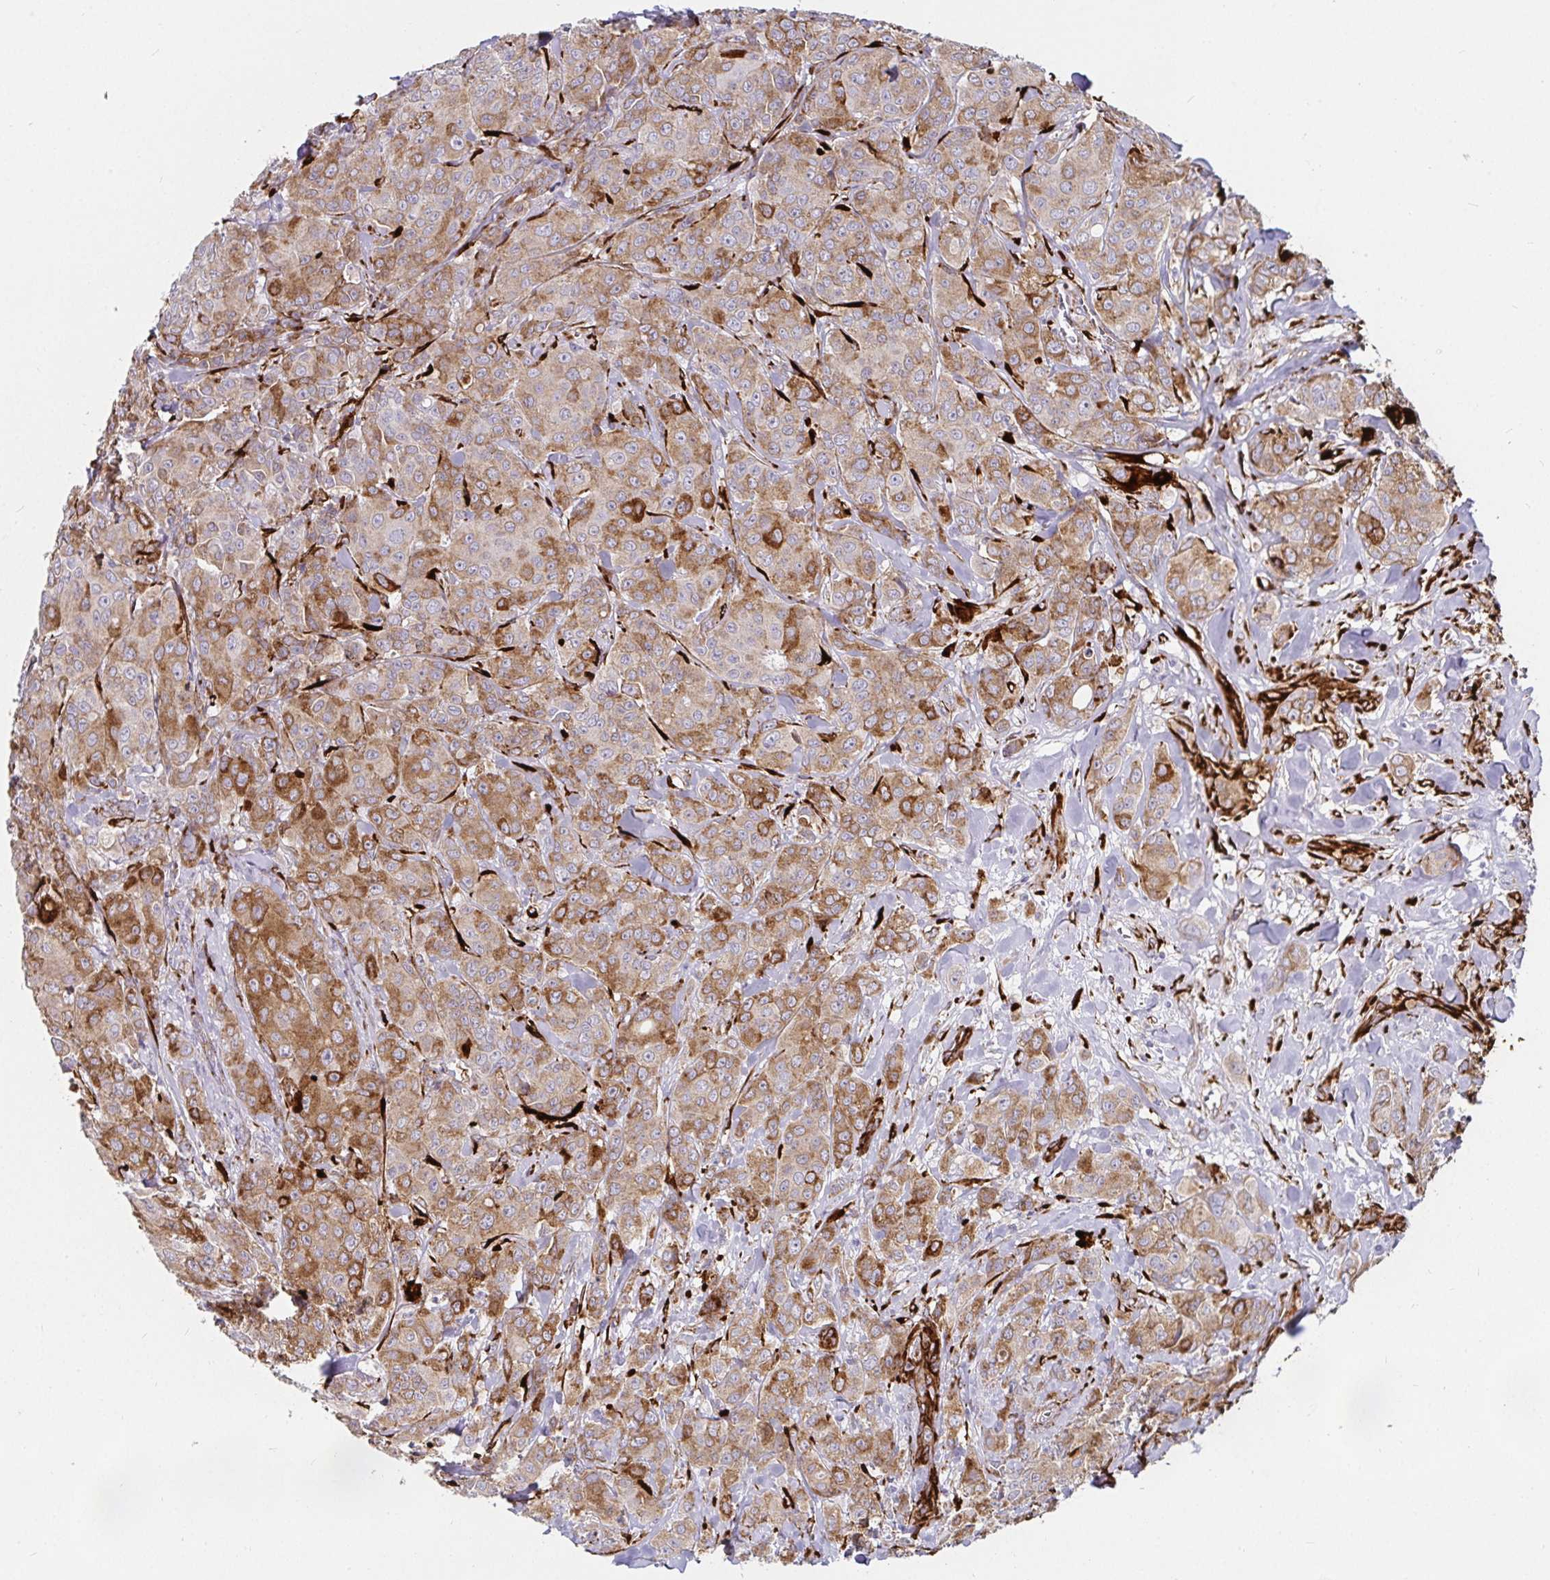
{"staining": {"intensity": "moderate", "quantity": ">75%", "location": "cytoplasmic/membranous"}, "tissue": "breast cancer", "cell_type": "Tumor cells", "image_type": "cancer", "snomed": [{"axis": "morphology", "description": "Normal tissue, NOS"}, {"axis": "morphology", "description": "Duct carcinoma"}, {"axis": "topography", "description": "Breast"}], "caption": "Breast cancer tissue displays moderate cytoplasmic/membranous expression in about >75% of tumor cells The protein of interest is stained brown, and the nuclei are stained in blue (DAB IHC with brightfield microscopy, high magnification).", "gene": "P4HA2", "patient": {"sex": "female", "age": 43}}